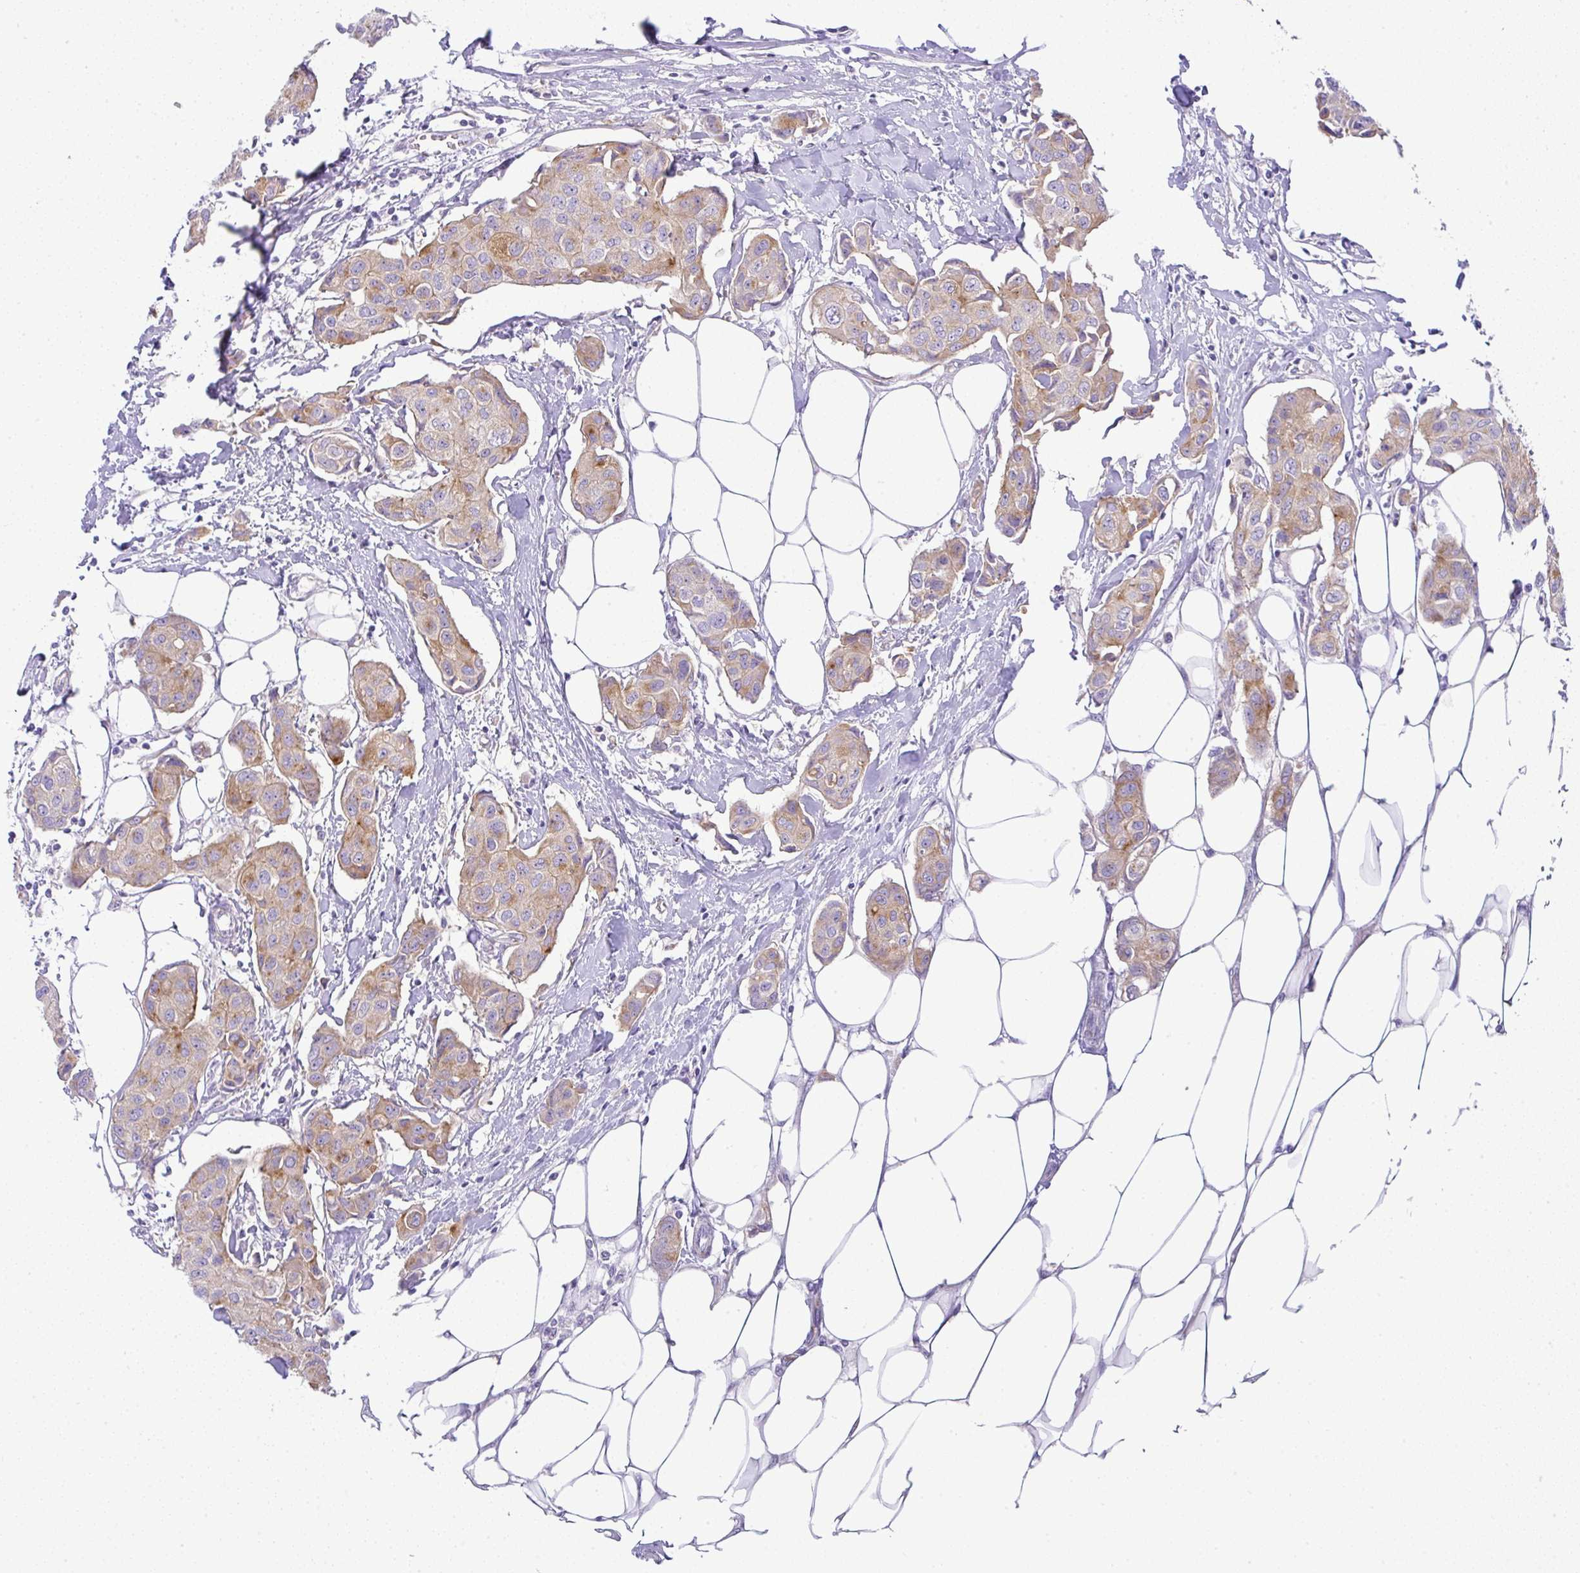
{"staining": {"intensity": "weak", "quantity": "25%-75%", "location": "cytoplasmic/membranous"}, "tissue": "breast cancer", "cell_type": "Tumor cells", "image_type": "cancer", "snomed": [{"axis": "morphology", "description": "Duct carcinoma"}, {"axis": "topography", "description": "Breast"}, {"axis": "topography", "description": "Lymph node"}], "caption": "Protein staining by immunohistochemistry exhibits weak cytoplasmic/membranous staining in about 25%-75% of tumor cells in breast cancer (intraductal carcinoma).", "gene": "FAM177A1", "patient": {"sex": "female", "age": 80}}